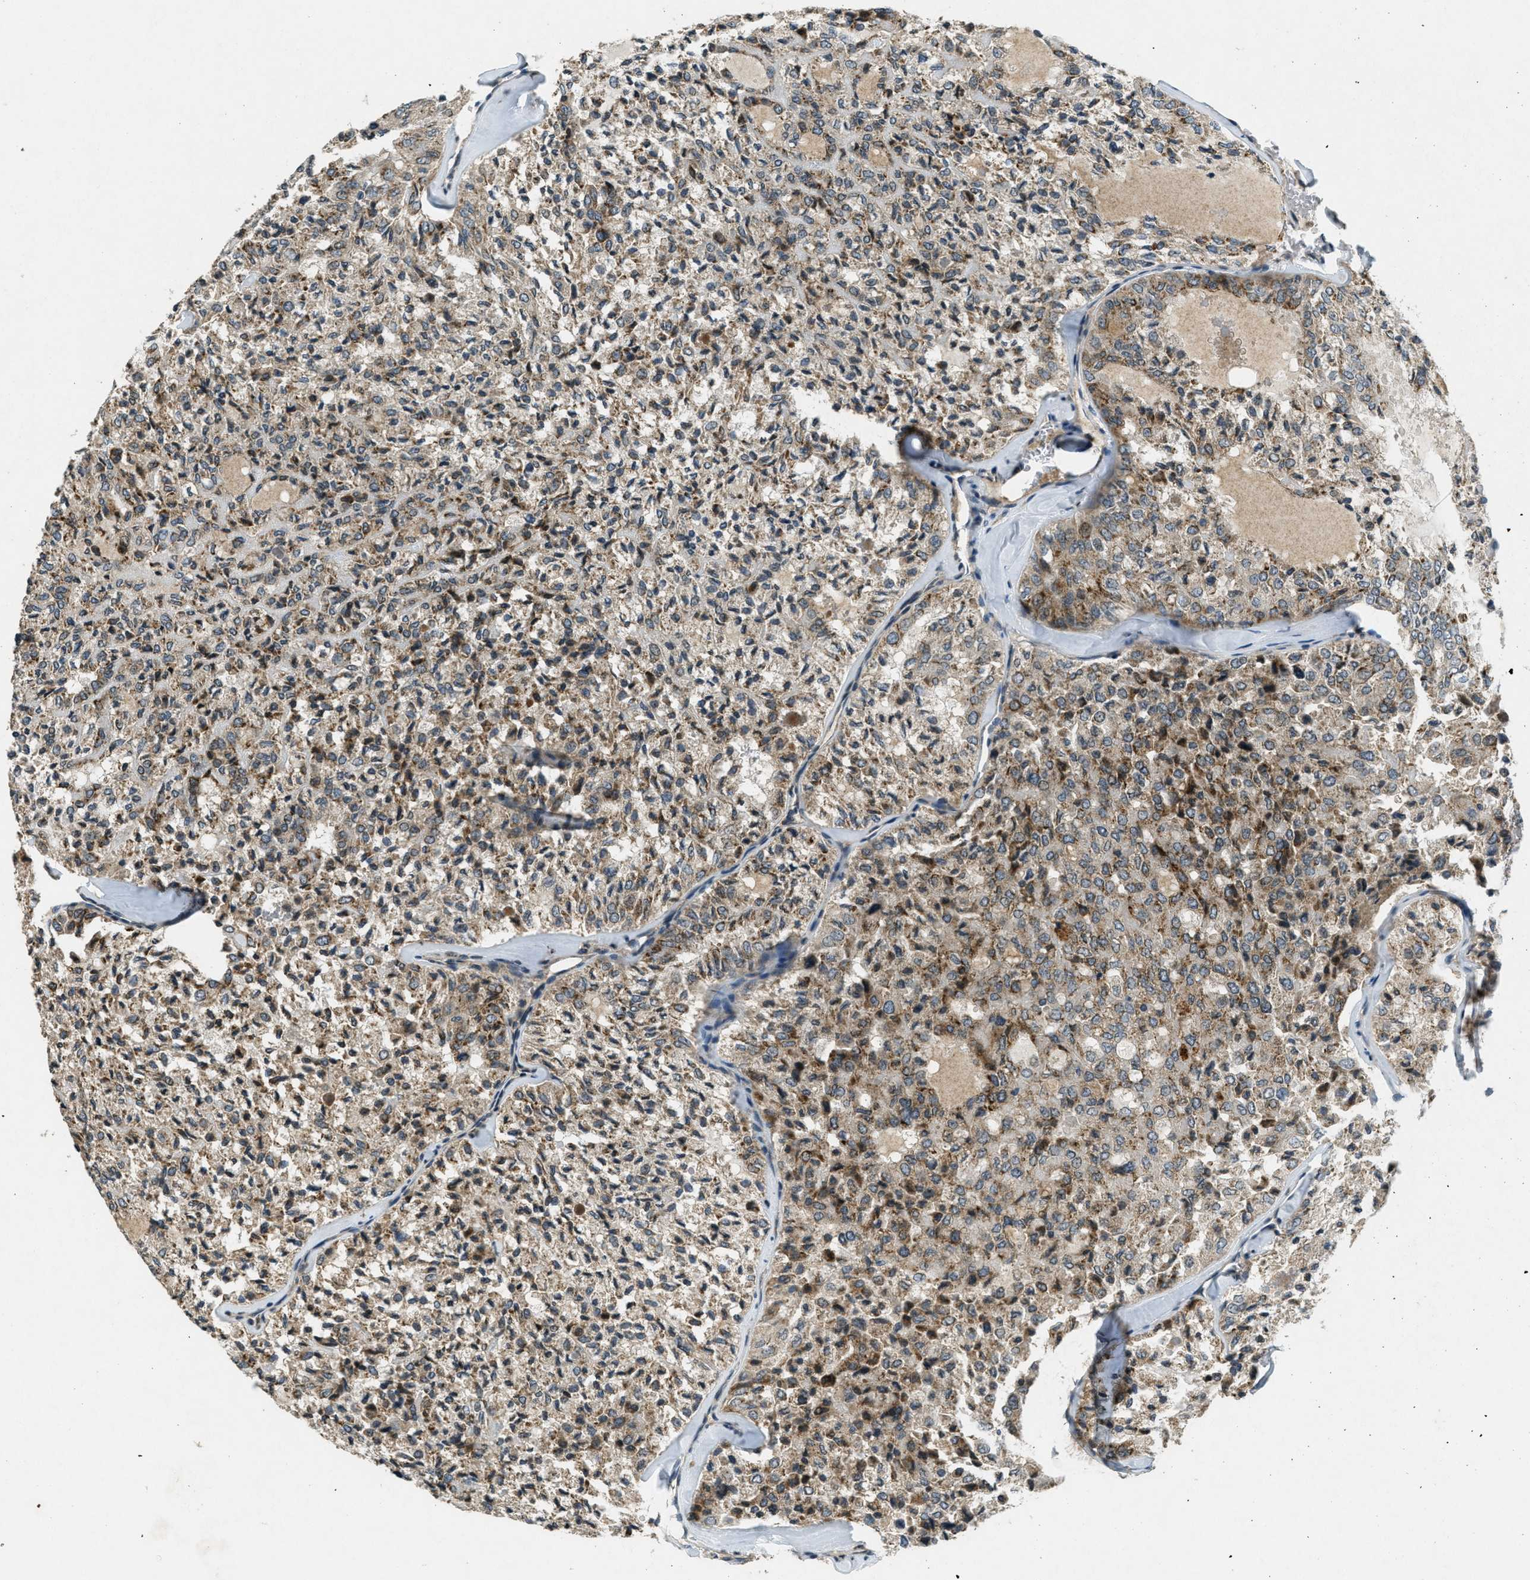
{"staining": {"intensity": "weak", "quantity": ">75%", "location": "cytoplasmic/membranous"}, "tissue": "thyroid cancer", "cell_type": "Tumor cells", "image_type": "cancer", "snomed": [{"axis": "morphology", "description": "Follicular adenoma carcinoma, NOS"}, {"axis": "topography", "description": "Thyroid gland"}], "caption": "This histopathology image exhibits follicular adenoma carcinoma (thyroid) stained with immunohistochemistry to label a protein in brown. The cytoplasmic/membranous of tumor cells show weak positivity for the protein. Nuclei are counter-stained blue.", "gene": "RAB3D", "patient": {"sex": "male", "age": 75}}